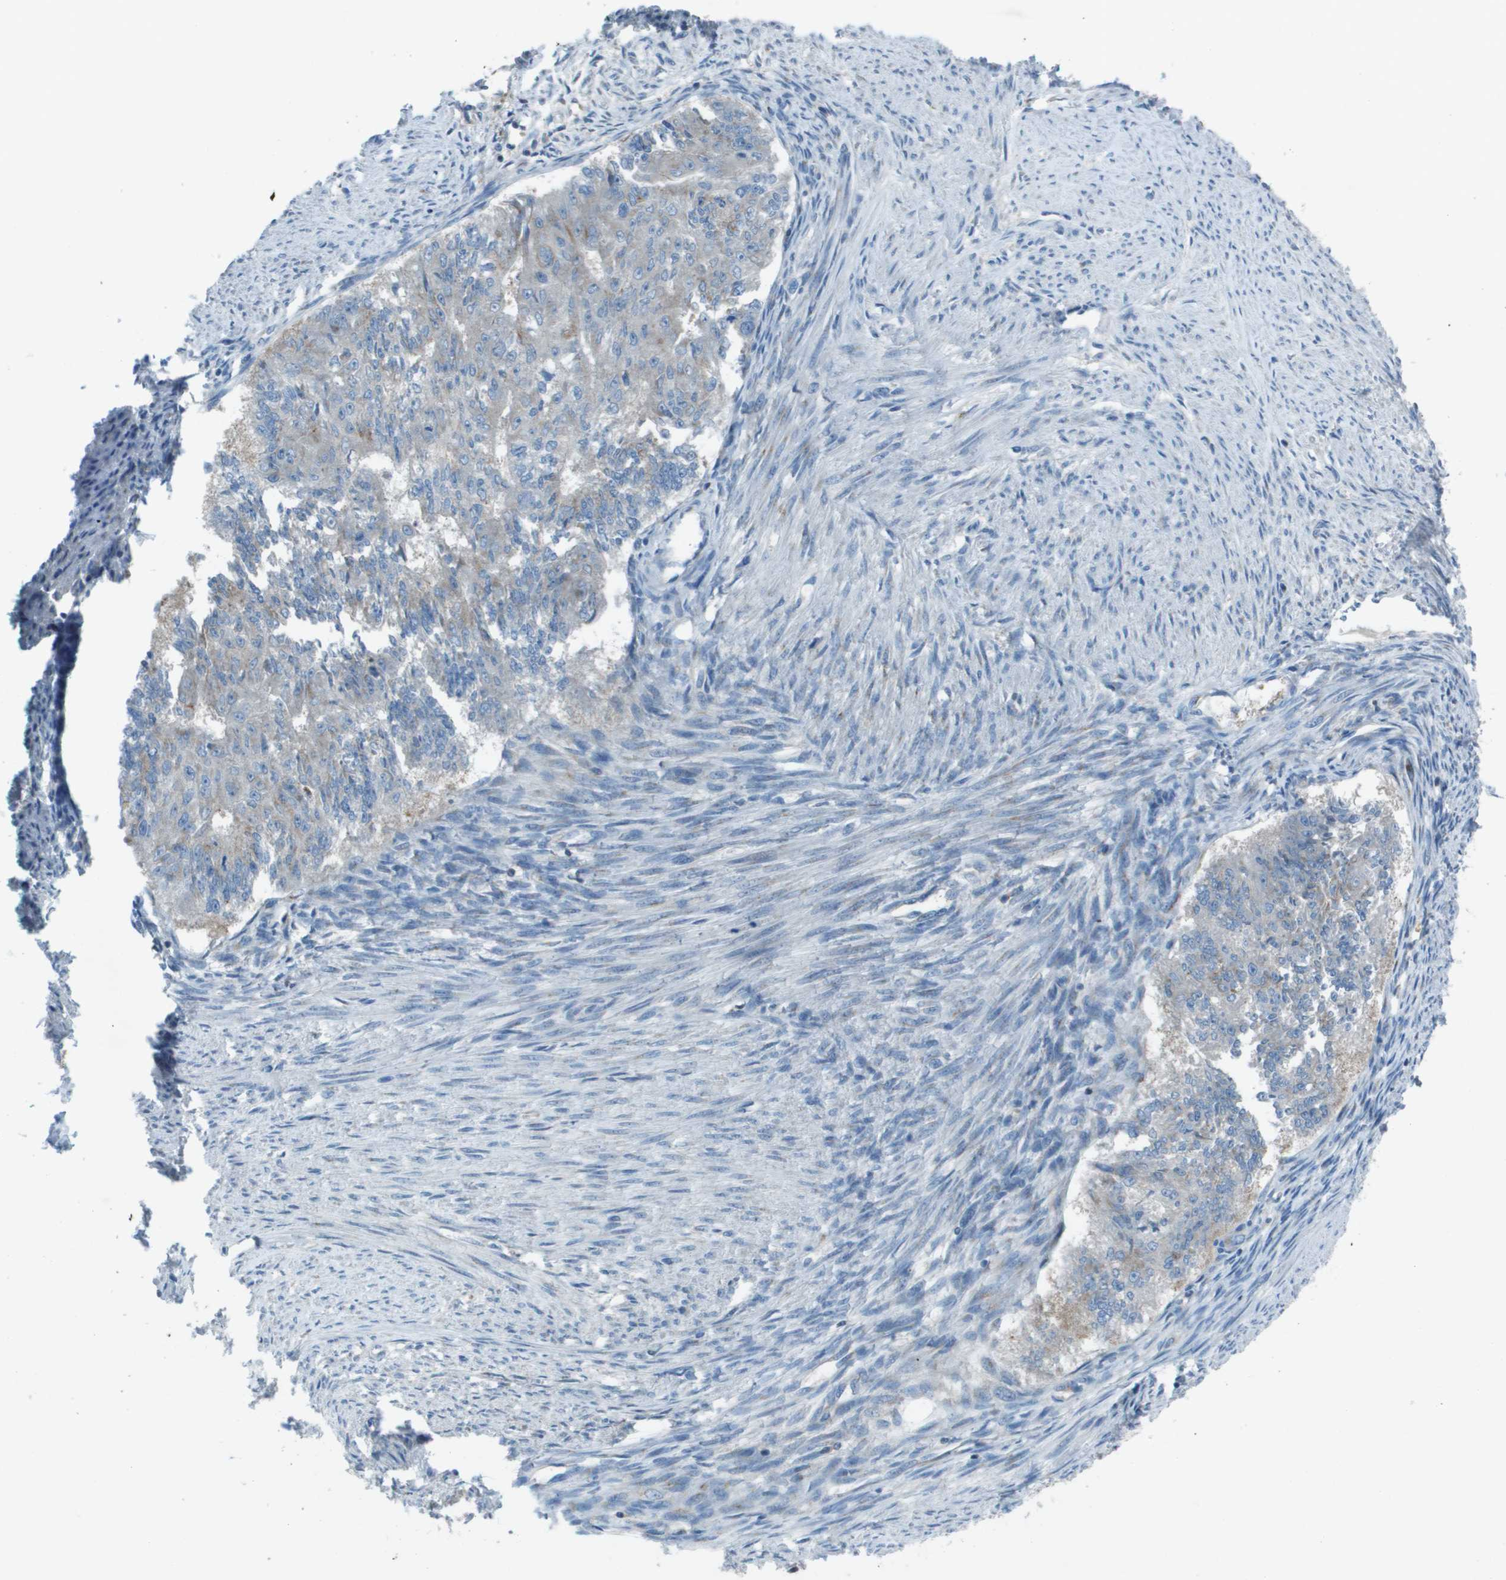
{"staining": {"intensity": "weak", "quantity": "<25%", "location": "cytoplasmic/membranous"}, "tissue": "endometrial cancer", "cell_type": "Tumor cells", "image_type": "cancer", "snomed": [{"axis": "morphology", "description": "Adenocarcinoma, NOS"}, {"axis": "topography", "description": "Endometrium"}], "caption": "There is no significant staining in tumor cells of adenocarcinoma (endometrial).", "gene": "CAMK4", "patient": {"sex": "female", "age": 32}}